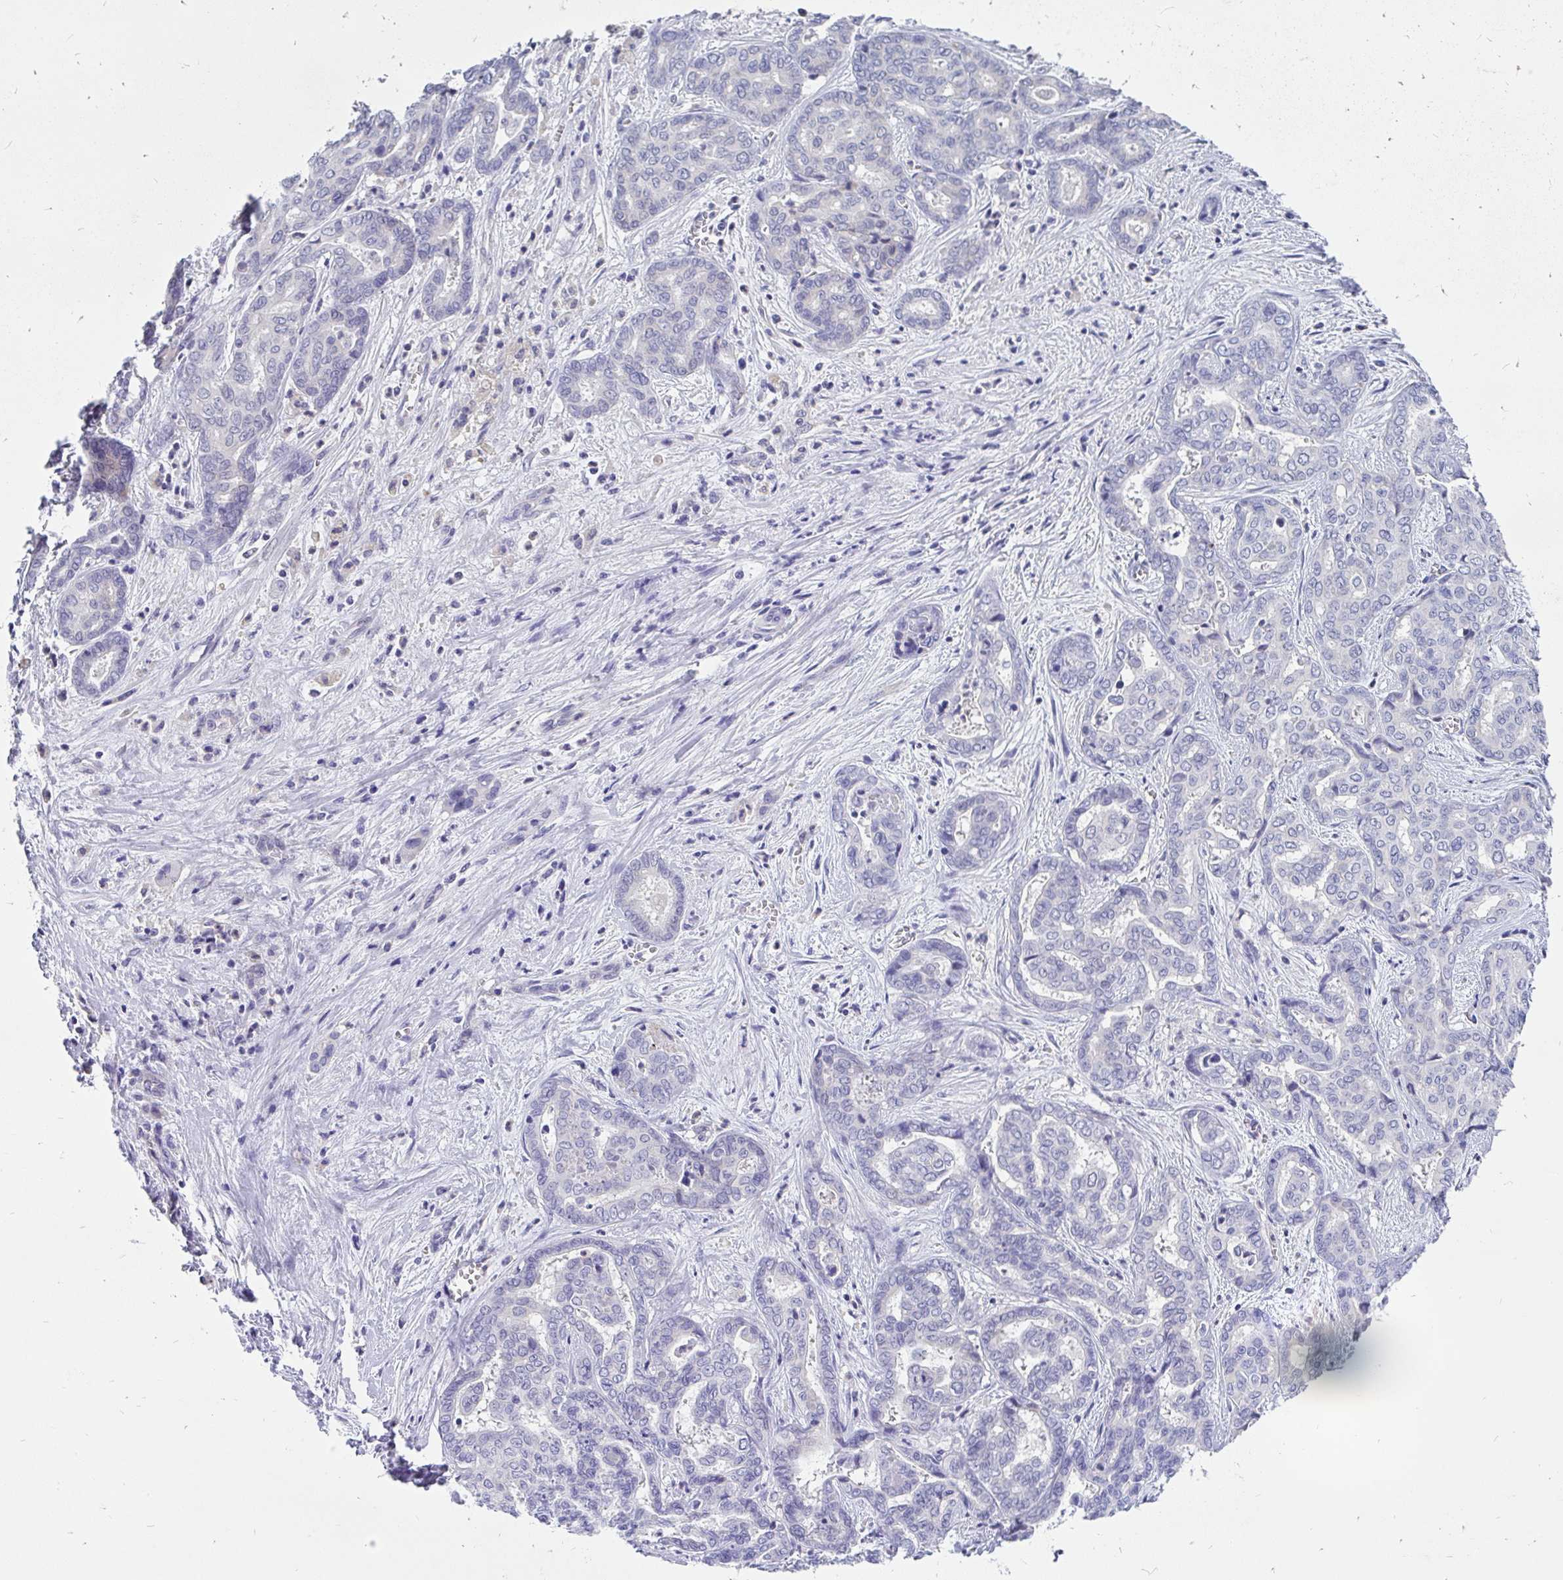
{"staining": {"intensity": "negative", "quantity": "none", "location": "none"}, "tissue": "liver cancer", "cell_type": "Tumor cells", "image_type": "cancer", "snomed": [{"axis": "morphology", "description": "Cholangiocarcinoma"}, {"axis": "topography", "description": "Liver"}], "caption": "This is a image of immunohistochemistry (IHC) staining of liver cancer, which shows no staining in tumor cells.", "gene": "KIAA2013", "patient": {"sex": "female", "age": 64}}